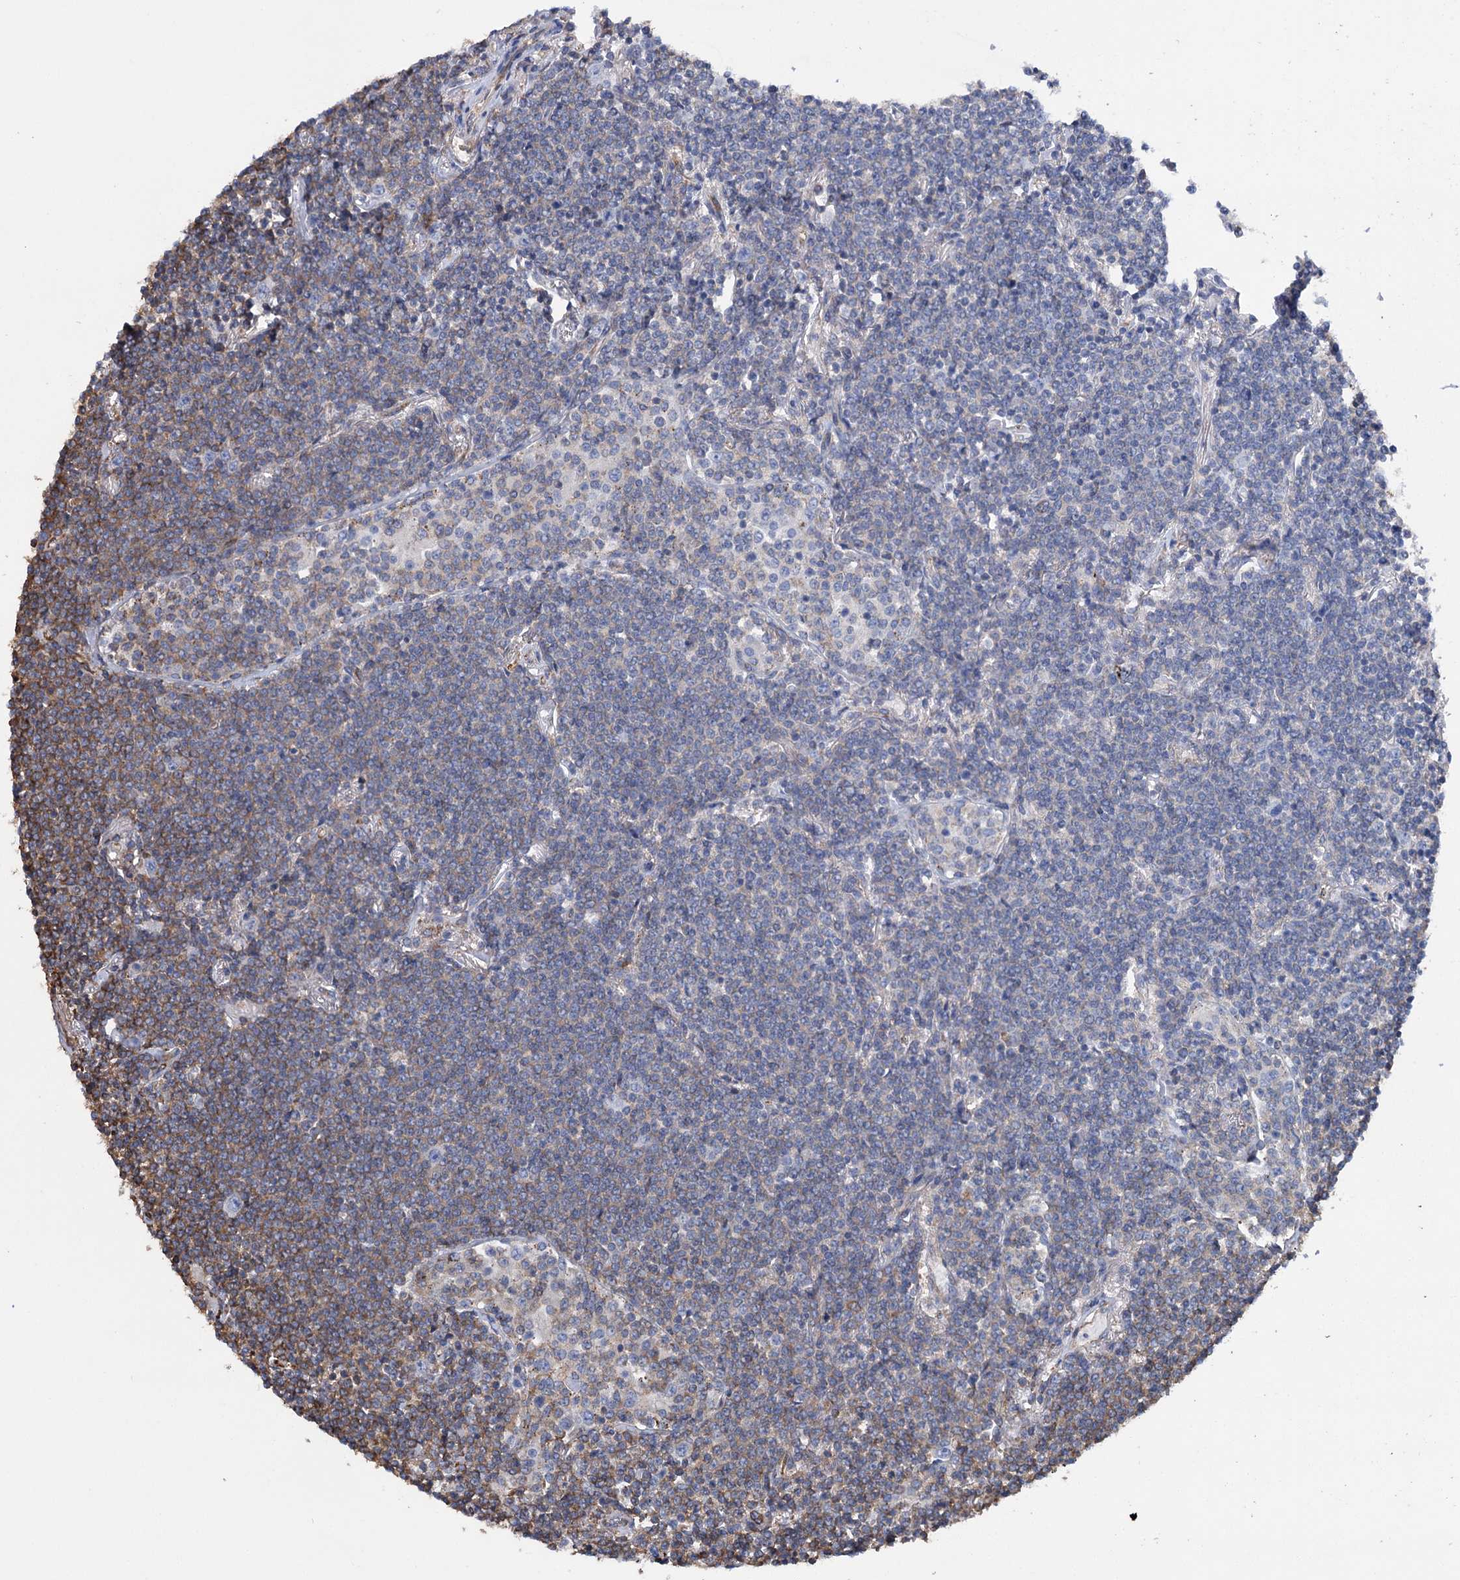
{"staining": {"intensity": "weak", "quantity": "25%-75%", "location": "cytoplasmic/membranous"}, "tissue": "lymphoma", "cell_type": "Tumor cells", "image_type": "cancer", "snomed": [{"axis": "morphology", "description": "Malignant lymphoma, non-Hodgkin's type, Low grade"}, {"axis": "topography", "description": "Lung"}], "caption": "A brown stain shows weak cytoplasmic/membranous positivity of a protein in low-grade malignant lymphoma, non-Hodgkin's type tumor cells.", "gene": "SCPEP1", "patient": {"sex": "female", "age": 71}}